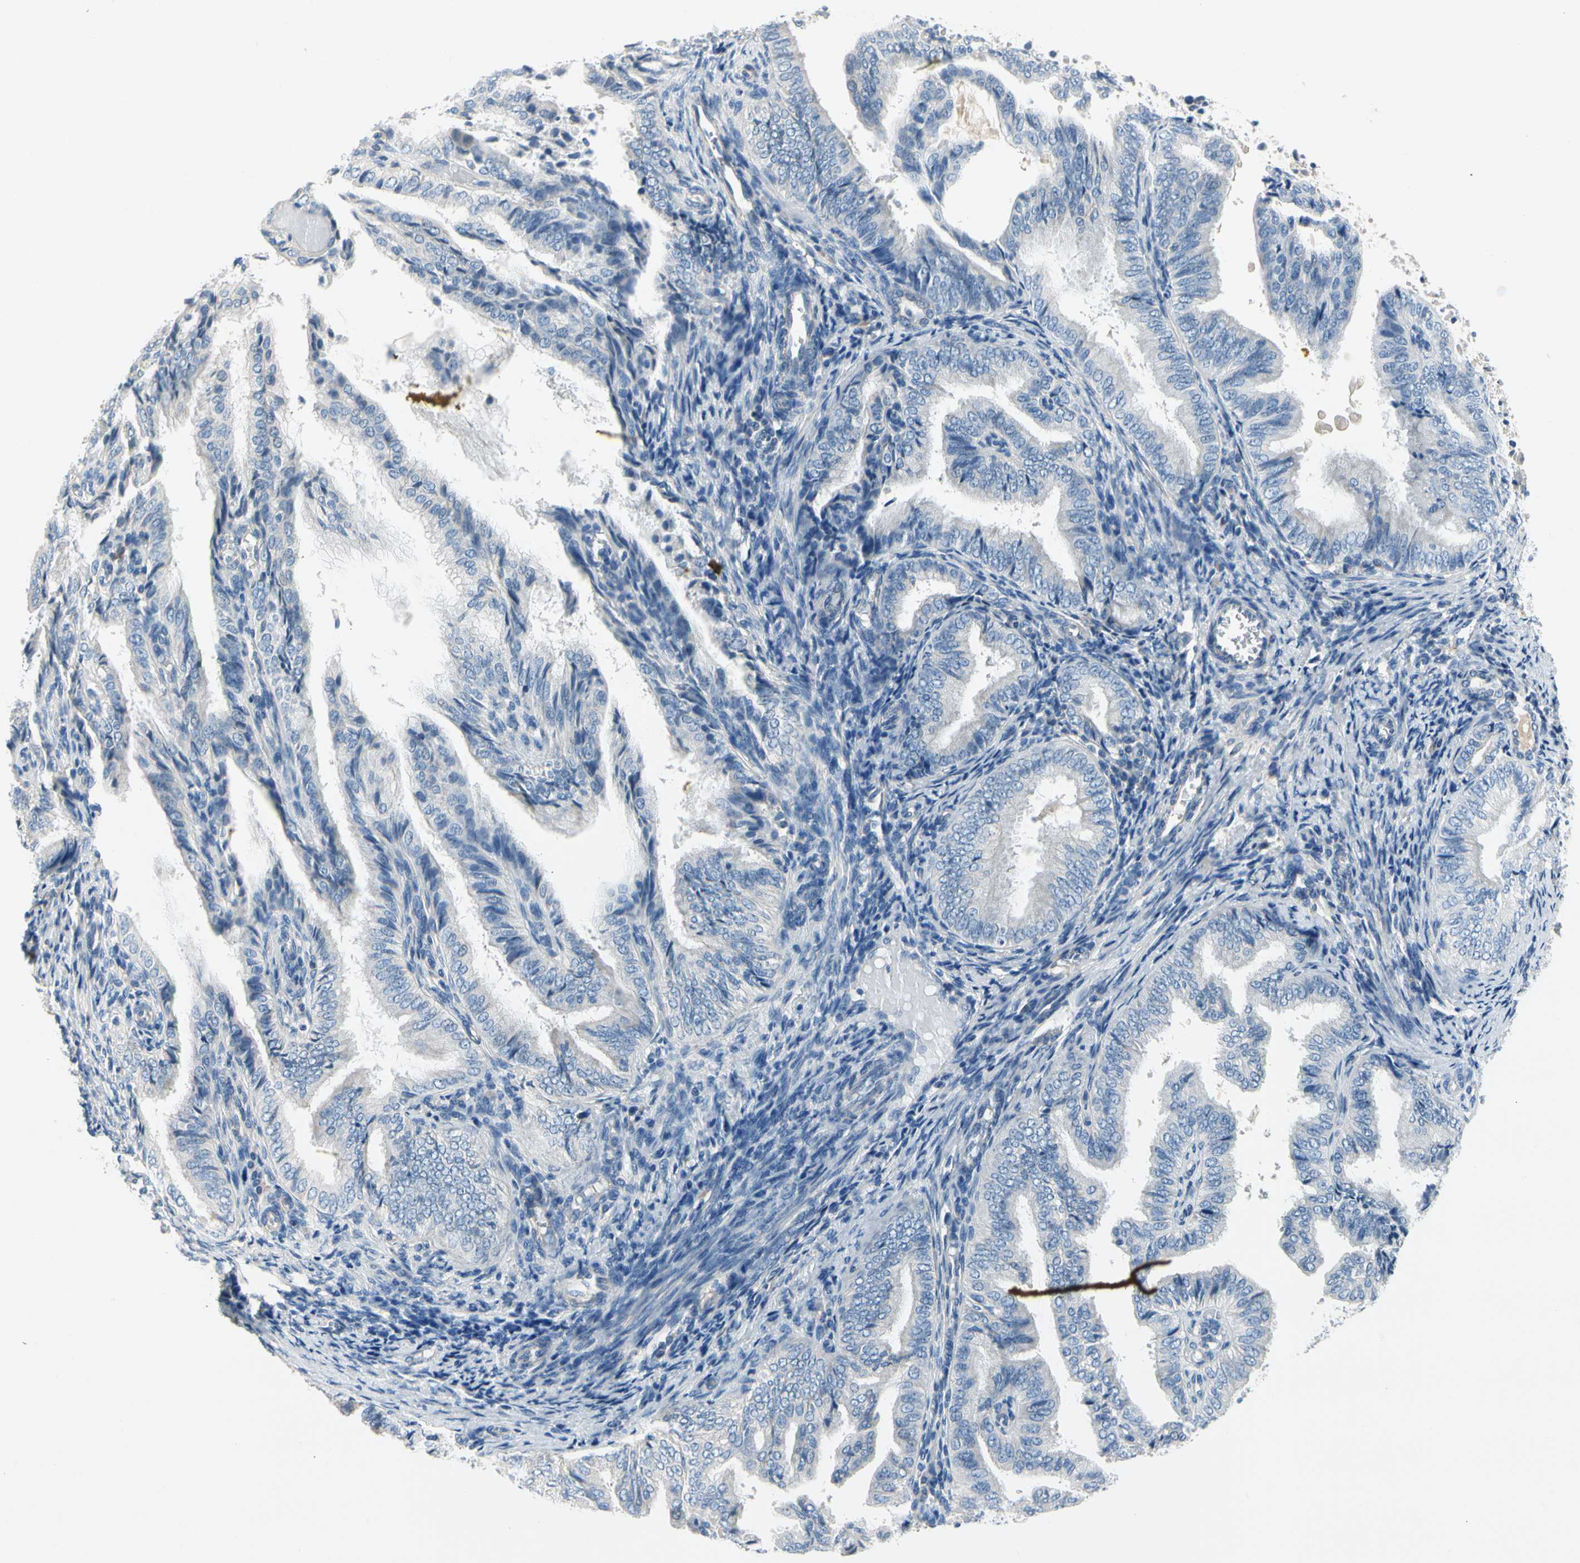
{"staining": {"intensity": "negative", "quantity": "none", "location": "none"}, "tissue": "endometrial cancer", "cell_type": "Tumor cells", "image_type": "cancer", "snomed": [{"axis": "morphology", "description": "Adenocarcinoma, NOS"}, {"axis": "topography", "description": "Endometrium"}], "caption": "Immunohistochemical staining of endometrial cancer (adenocarcinoma) displays no significant expression in tumor cells. Nuclei are stained in blue.", "gene": "CA14", "patient": {"sex": "female", "age": 58}}